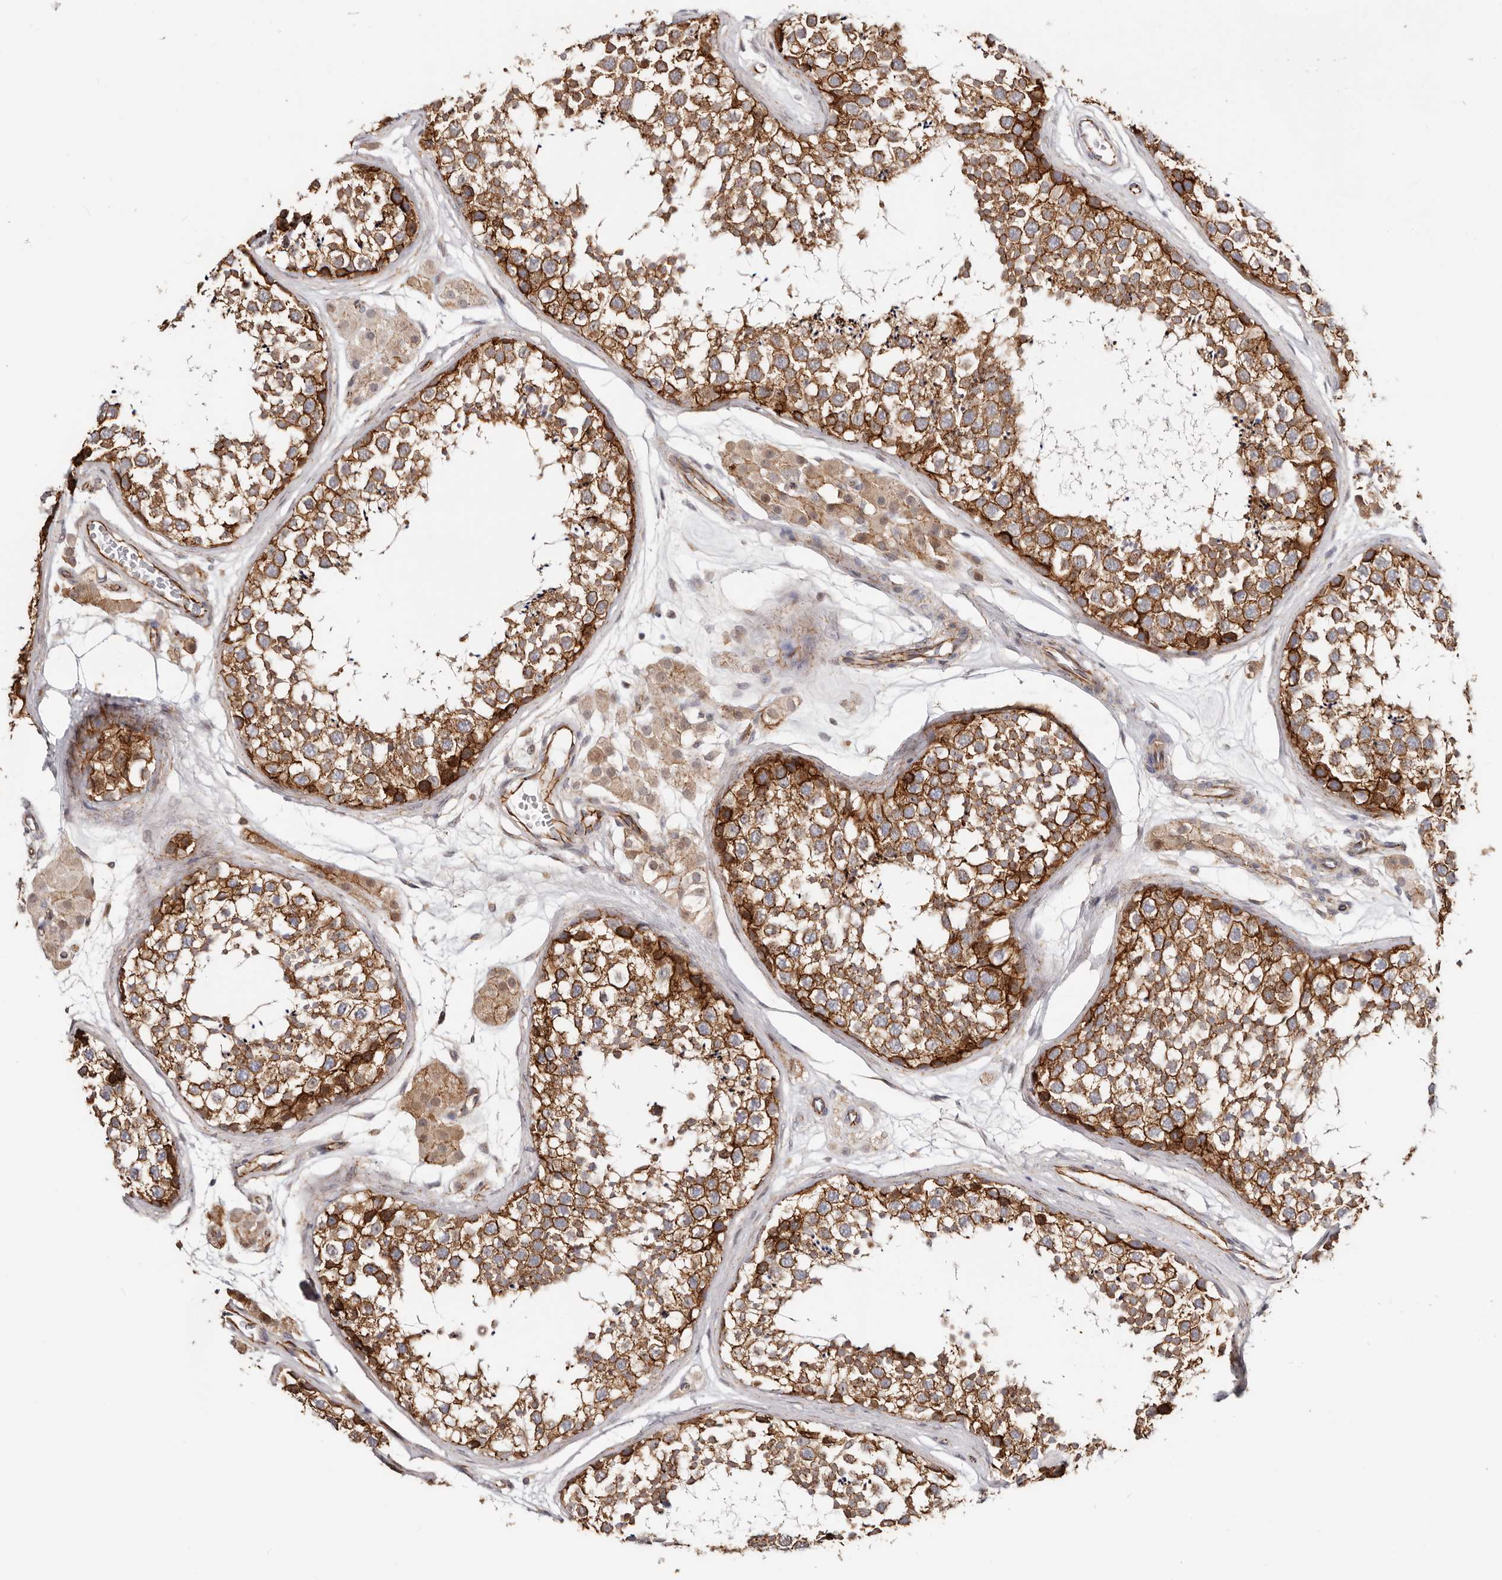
{"staining": {"intensity": "strong", "quantity": ">75%", "location": "cytoplasmic/membranous"}, "tissue": "testis", "cell_type": "Cells in seminiferous ducts", "image_type": "normal", "snomed": [{"axis": "morphology", "description": "Normal tissue, NOS"}, {"axis": "topography", "description": "Testis"}], "caption": "Testis stained with immunohistochemistry shows strong cytoplasmic/membranous positivity in approximately >75% of cells in seminiferous ducts.", "gene": "CTNNB1", "patient": {"sex": "male", "age": 56}}